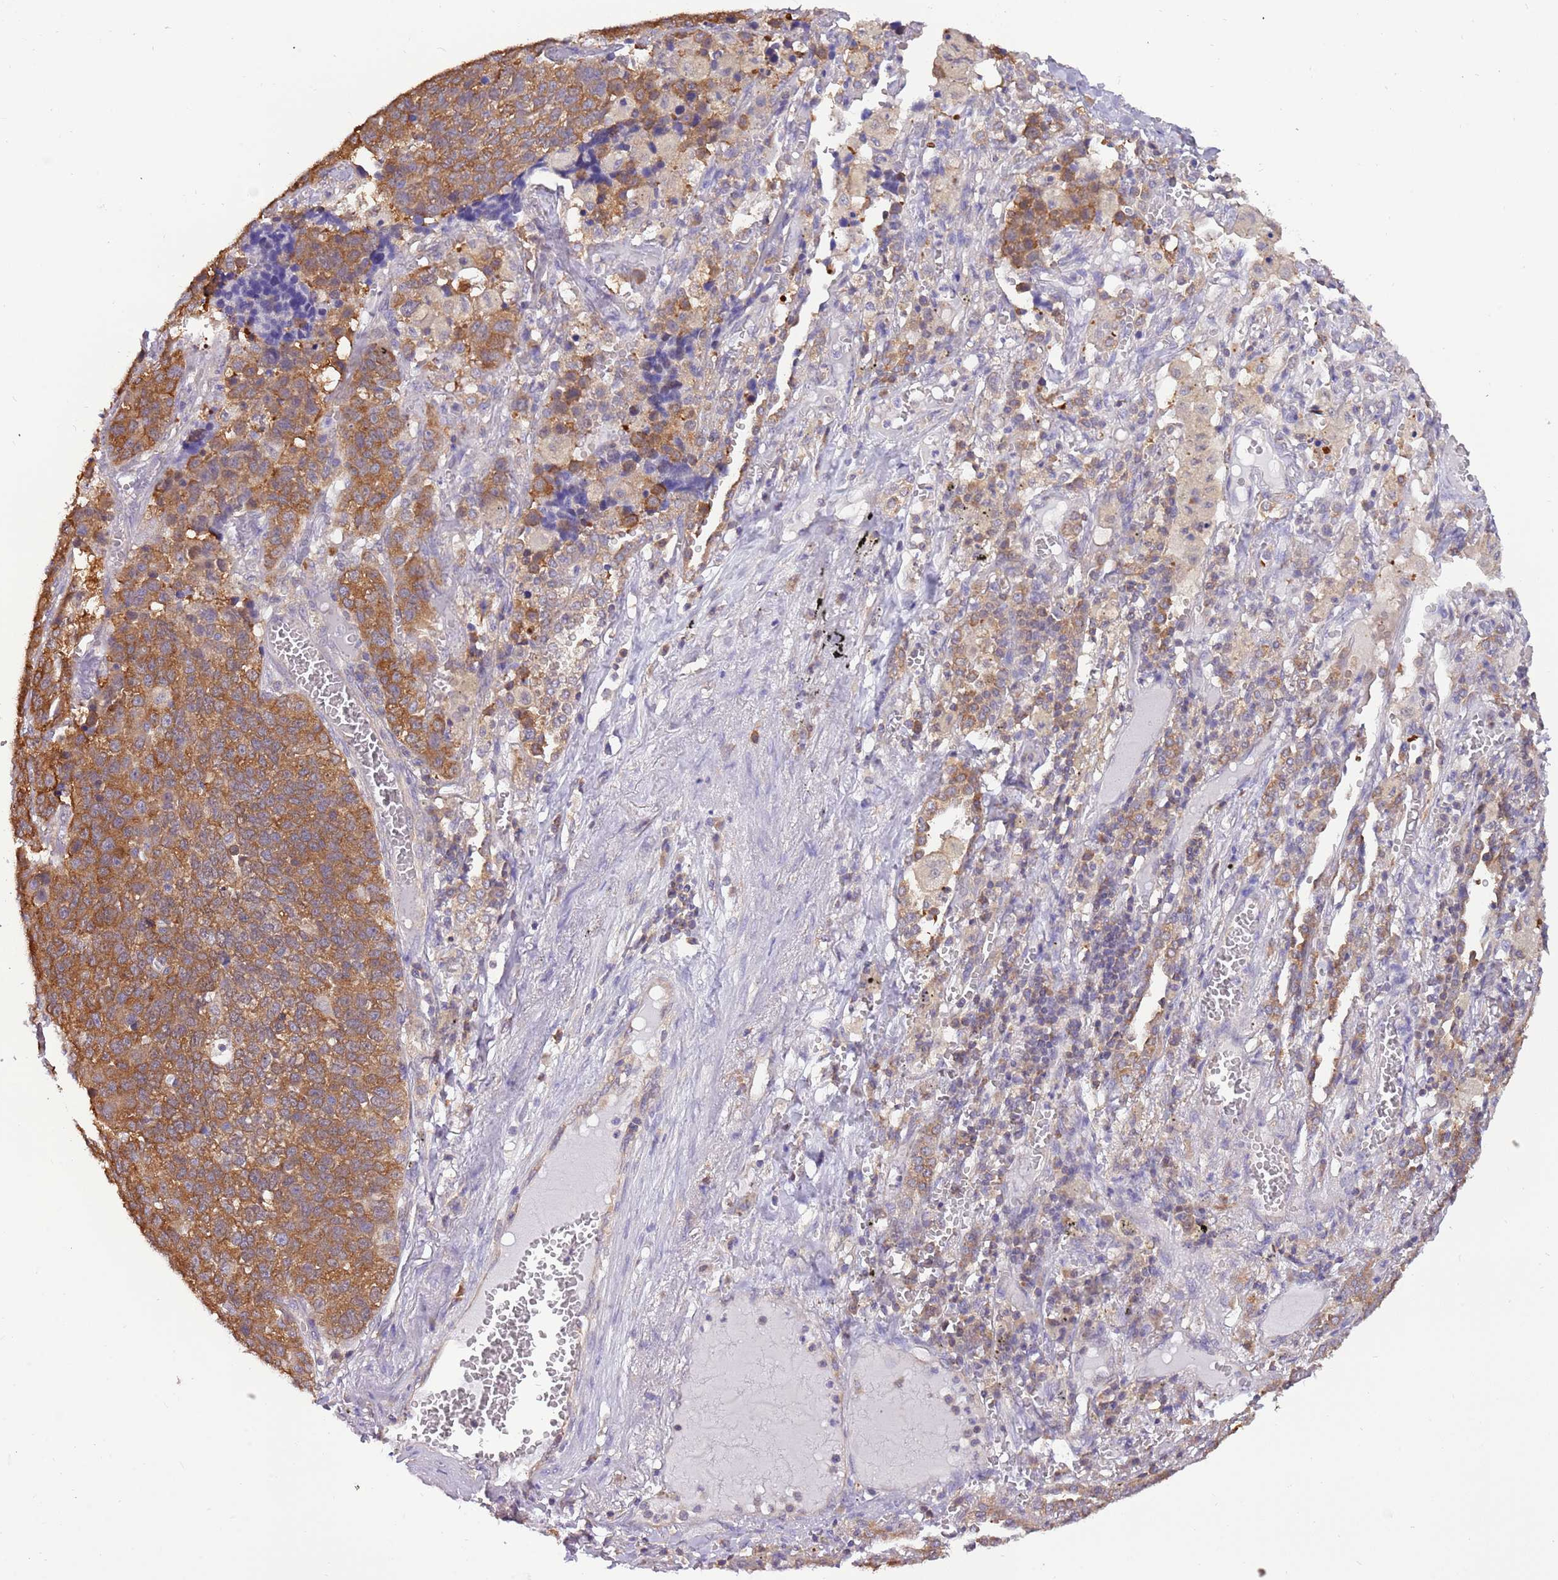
{"staining": {"intensity": "strong", "quantity": ">75%", "location": "cytoplasmic/membranous"}, "tissue": "lung cancer", "cell_type": "Tumor cells", "image_type": "cancer", "snomed": [{"axis": "morphology", "description": "Adenocarcinoma, NOS"}, {"axis": "topography", "description": "Lung"}], "caption": "Brown immunohistochemical staining in human adenocarcinoma (lung) demonstrates strong cytoplasmic/membranous staining in about >75% of tumor cells.", "gene": "STIP1", "patient": {"sex": "male", "age": 49}}